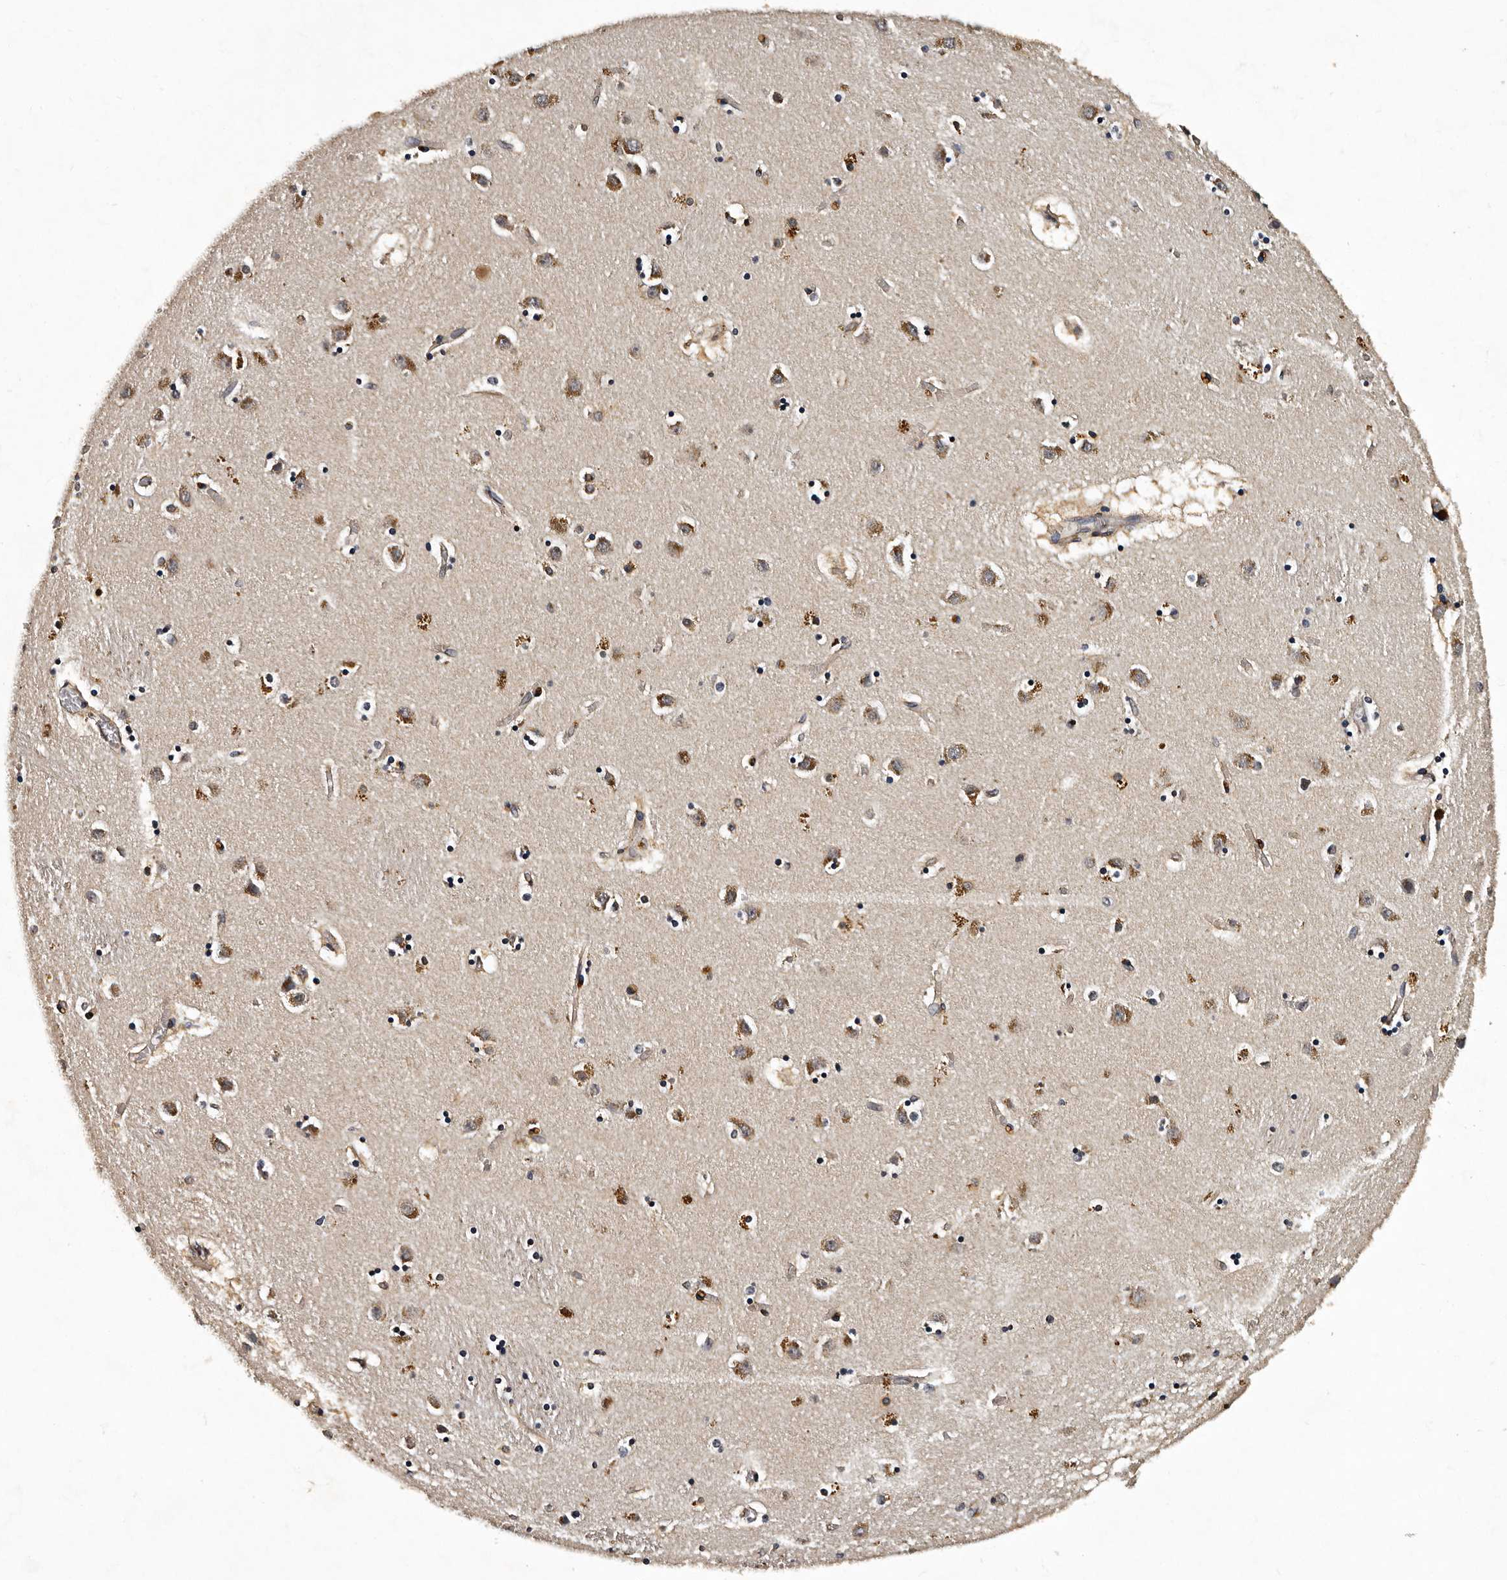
{"staining": {"intensity": "moderate", "quantity": "<25%", "location": "cytoplasmic/membranous"}, "tissue": "caudate", "cell_type": "Glial cells", "image_type": "normal", "snomed": [{"axis": "morphology", "description": "Normal tissue, NOS"}, {"axis": "topography", "description": "Lateral ventricle wall"}], "caption": "Immunohistochemistry (IHC) photomicrograph of benign caudate: caudate stained using immunohistochemistry (IHC) shows low levels of moderate protein expression localized specifically in the cytoplasmic/membranous of glial cells, appearing as a cytoplasmic/membranous brown color.", "gene": "CPNE3", "patient": {"sex": "male", "age": 70}}